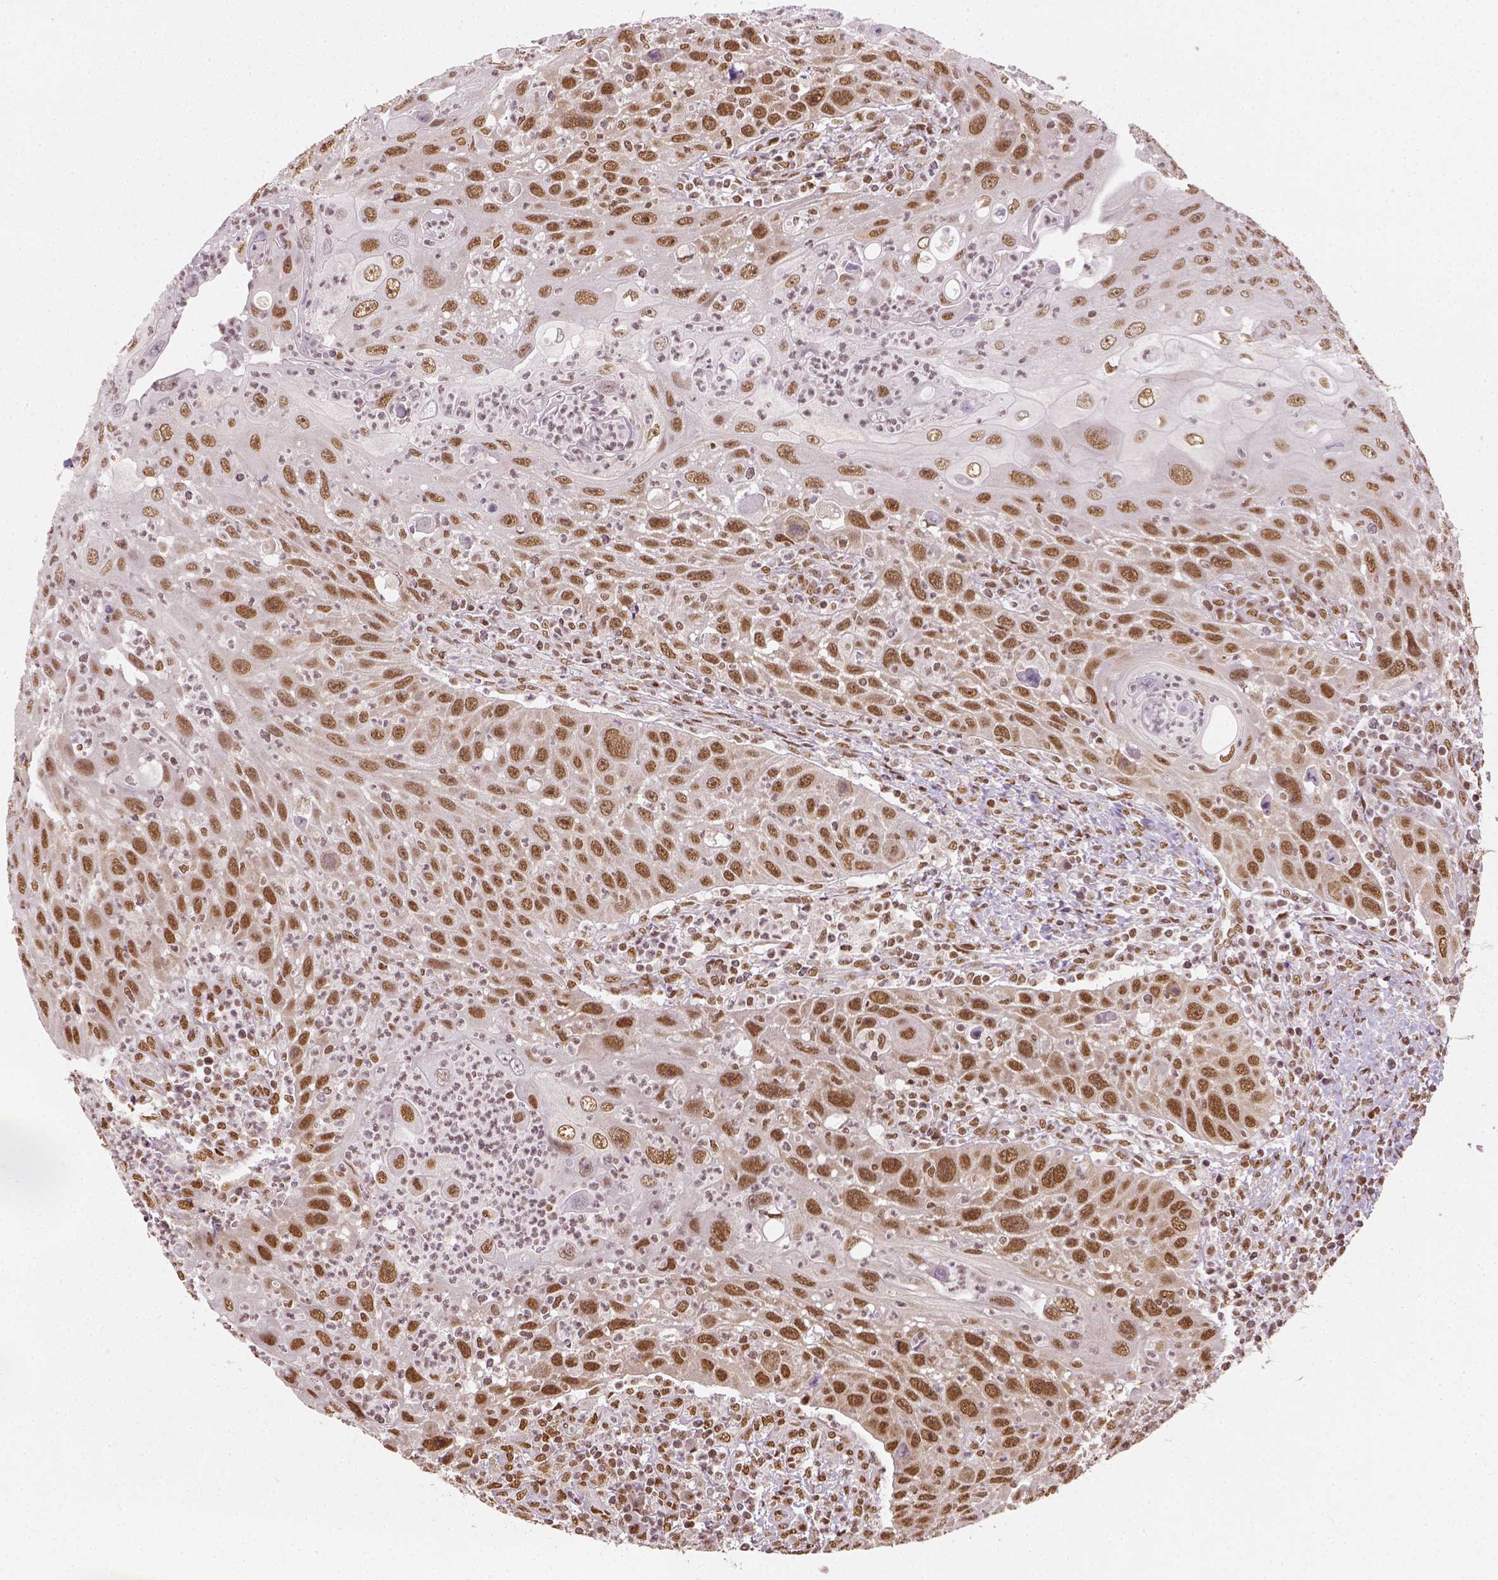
{"staining": {"intensity": "moderate", "quantity": ">75%", "location": "nuclear"}, "tissue": "head and neck cancer", "cell_type": "Tumor cells", "image_type": "cancer", "snomed": [{"axis": "morphology", "description": "Squamous cell carcinoma, NOS"}, {"axis": "topography", "description": "Head-Neck"}], "caption": "IHC (DAB) staining of human head and neck squamous cell carcinoma exhibits moderate nuclear protein expression in approximately >75% of tumor cells. Nuclei are stained in blue.", "gene": "FANCE", "patient": {"sex": "male", "age": 69}}